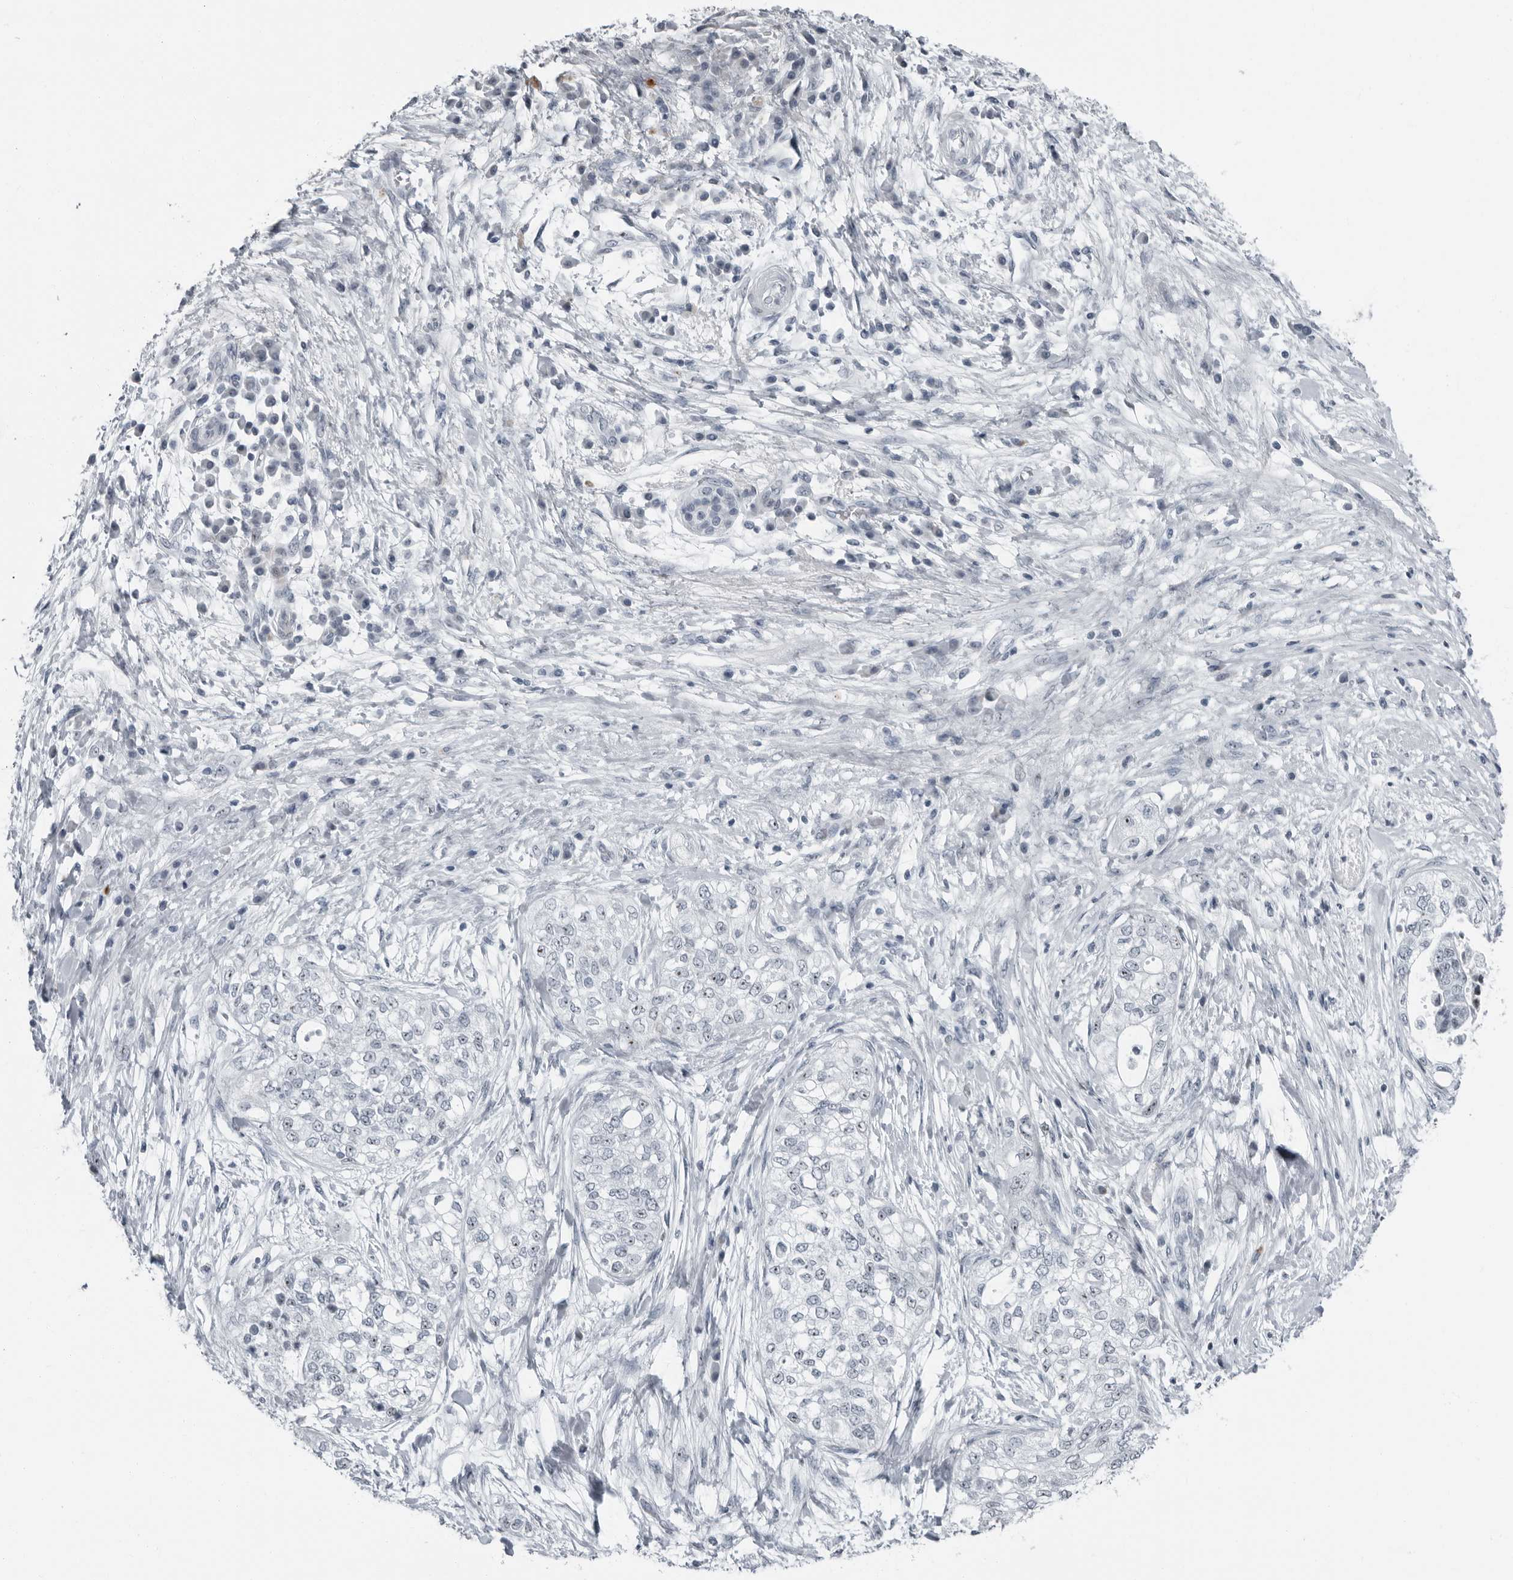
{"staining": {"intensity": "moderate", "quantity": "<25%", "location": "nuclear"}, "tissue": "pancreatic cancer", "cell_type": "Tumor cells", "image_type": "cancer", "snomed": [{"axis": "morphology", "description": "Adenocarcinoma, NOS"}, {"axis": "topography", "description": "Pancreas"}], "caption": "A brown stain labels moderate nuclear staining of a protein in pancreatic cancer (adenocarcinoma) tumor cells.", "gene": "PDCD11", "patient": {"sex": "male", "age": 72}}